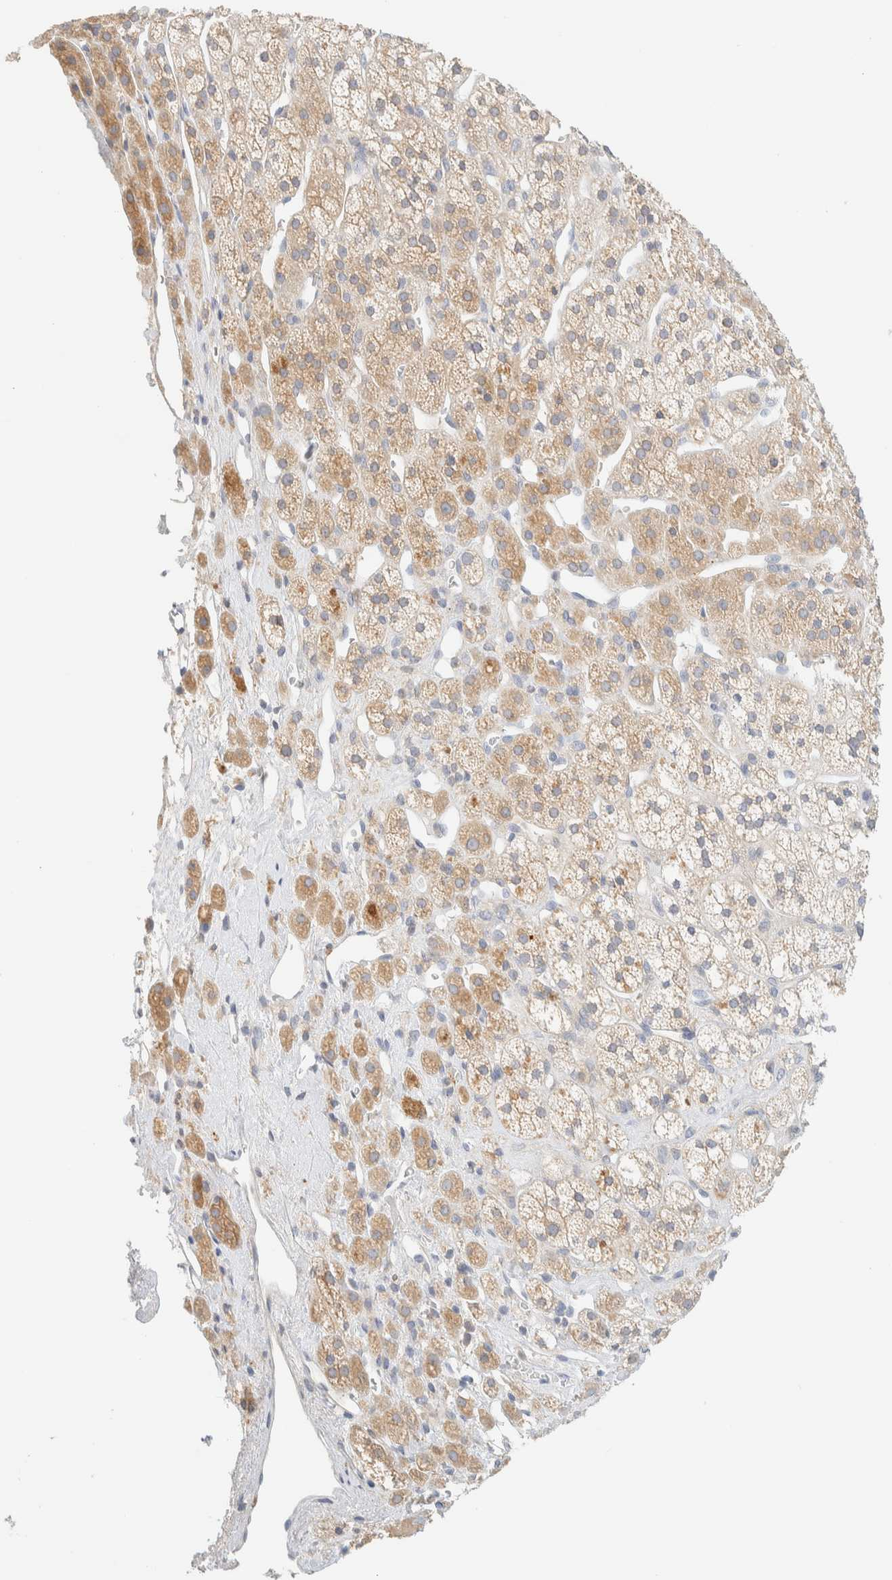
{"staining": {"intensity": "weak", "quantity": ">75%", "location": "cytoplasmic/membranous"}, "tissue": "adrenal gland", "cell_type": "Glandular cells", "image_type": "normal", "snomed": [{"axis": "morphology", "description": "Normal tissue, NOS"}, {"axis": "topography", "description": "Adrenal gland"}], "caption": "Immunohistochemical staining of benign adrenal gland exhibits weak cytoplasmic/membranous protein expression in approximately >75% of glandular cells. (IHC, brightfield microscopy, high magnification).", "gene": "NT5C", "patient": {"sex": "male", "age": 56}}